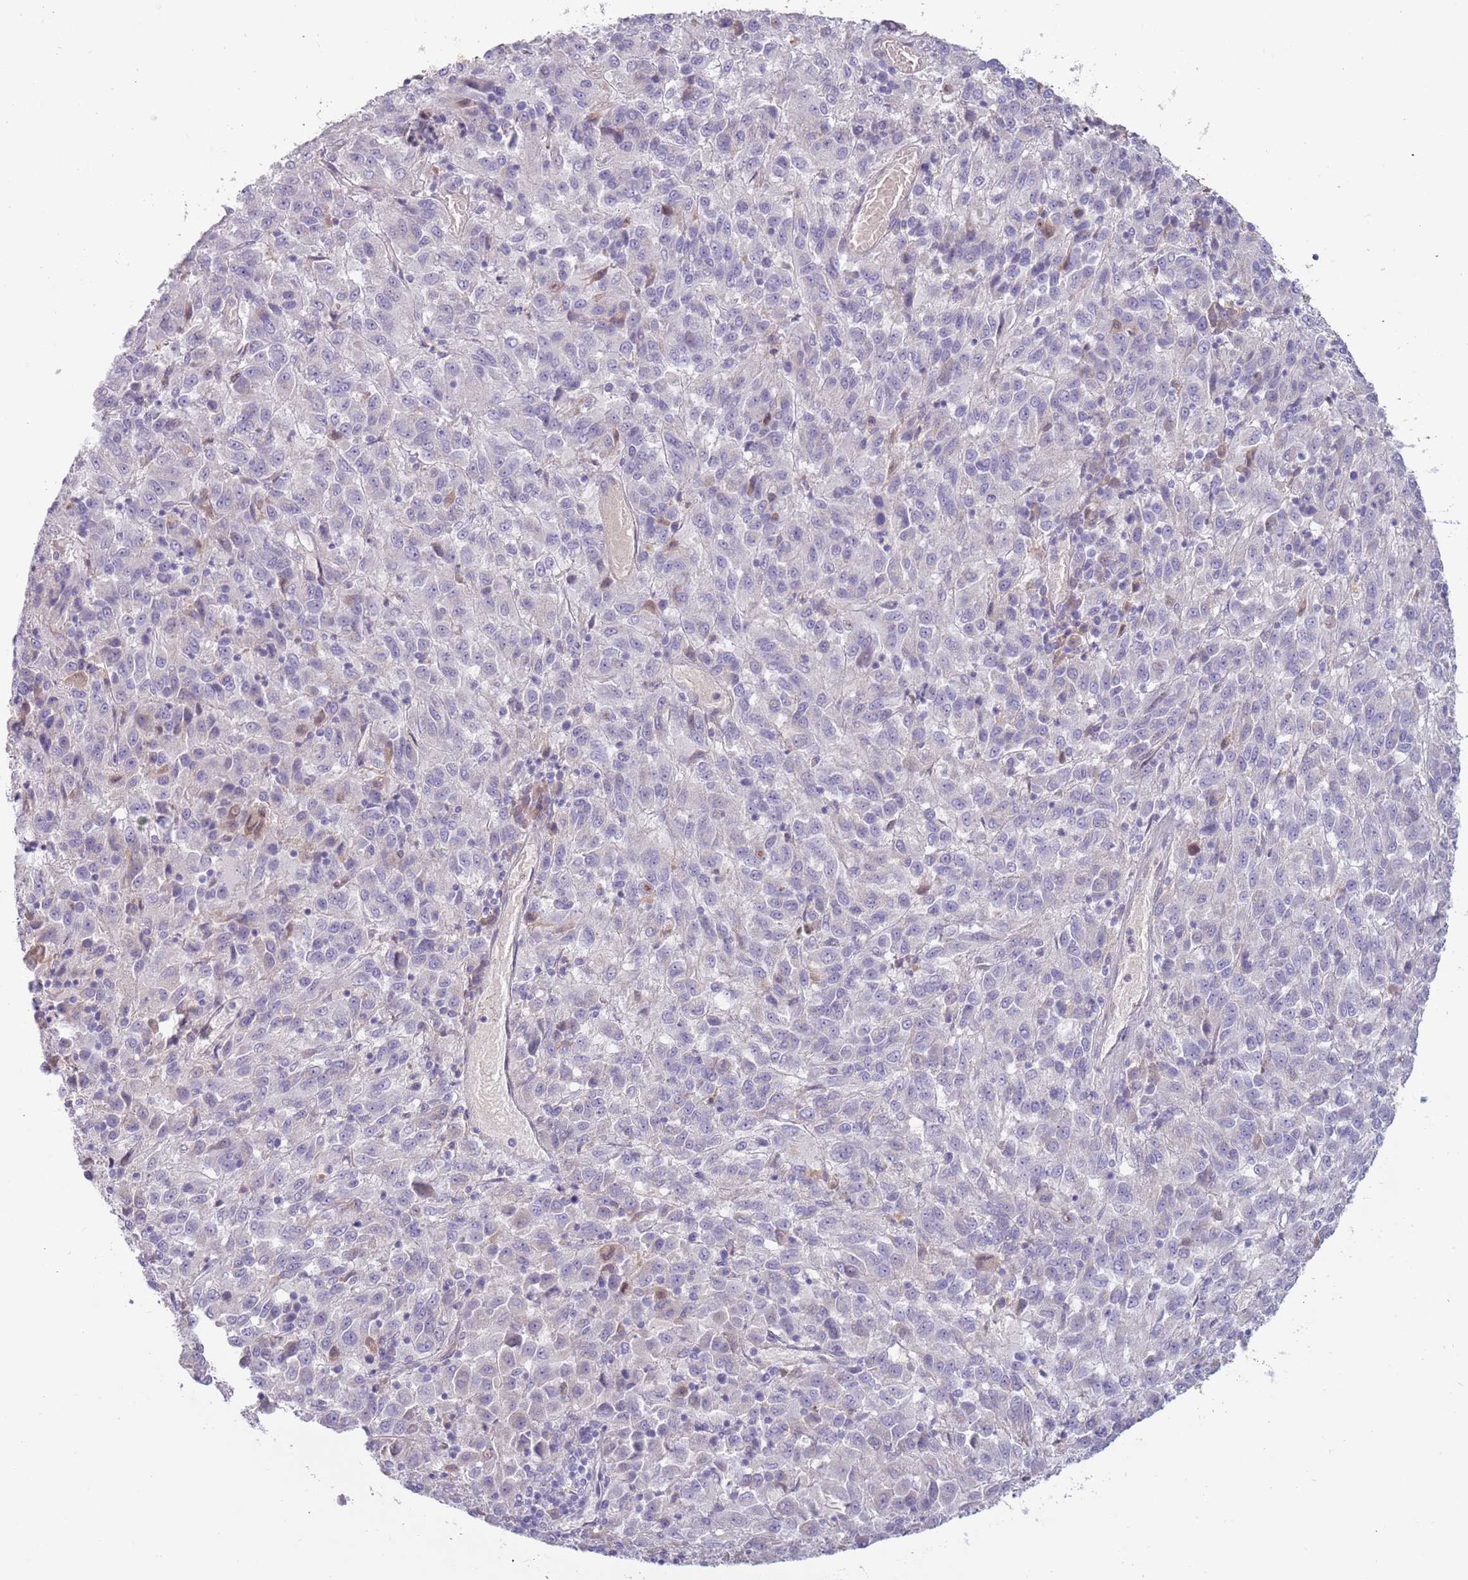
{"staining": {"intensity": "negative", "quantity": "none", "location": "none"}, "tissue": "melanoma", "cell_type": "Tumor cells", "image_type": "cancer", "snomed": [{"axis": "morphology", "description": "Malignant melanoma, Metastatic site"}, {"axis": "topography", "description": "Lung"}], "caption": "Immunohistochemical staining of melanoma exhibits no significant positivity in tumor cells.", "gene": "TNFRSF6B", "patient": {"sex": "male", "age": 64}}